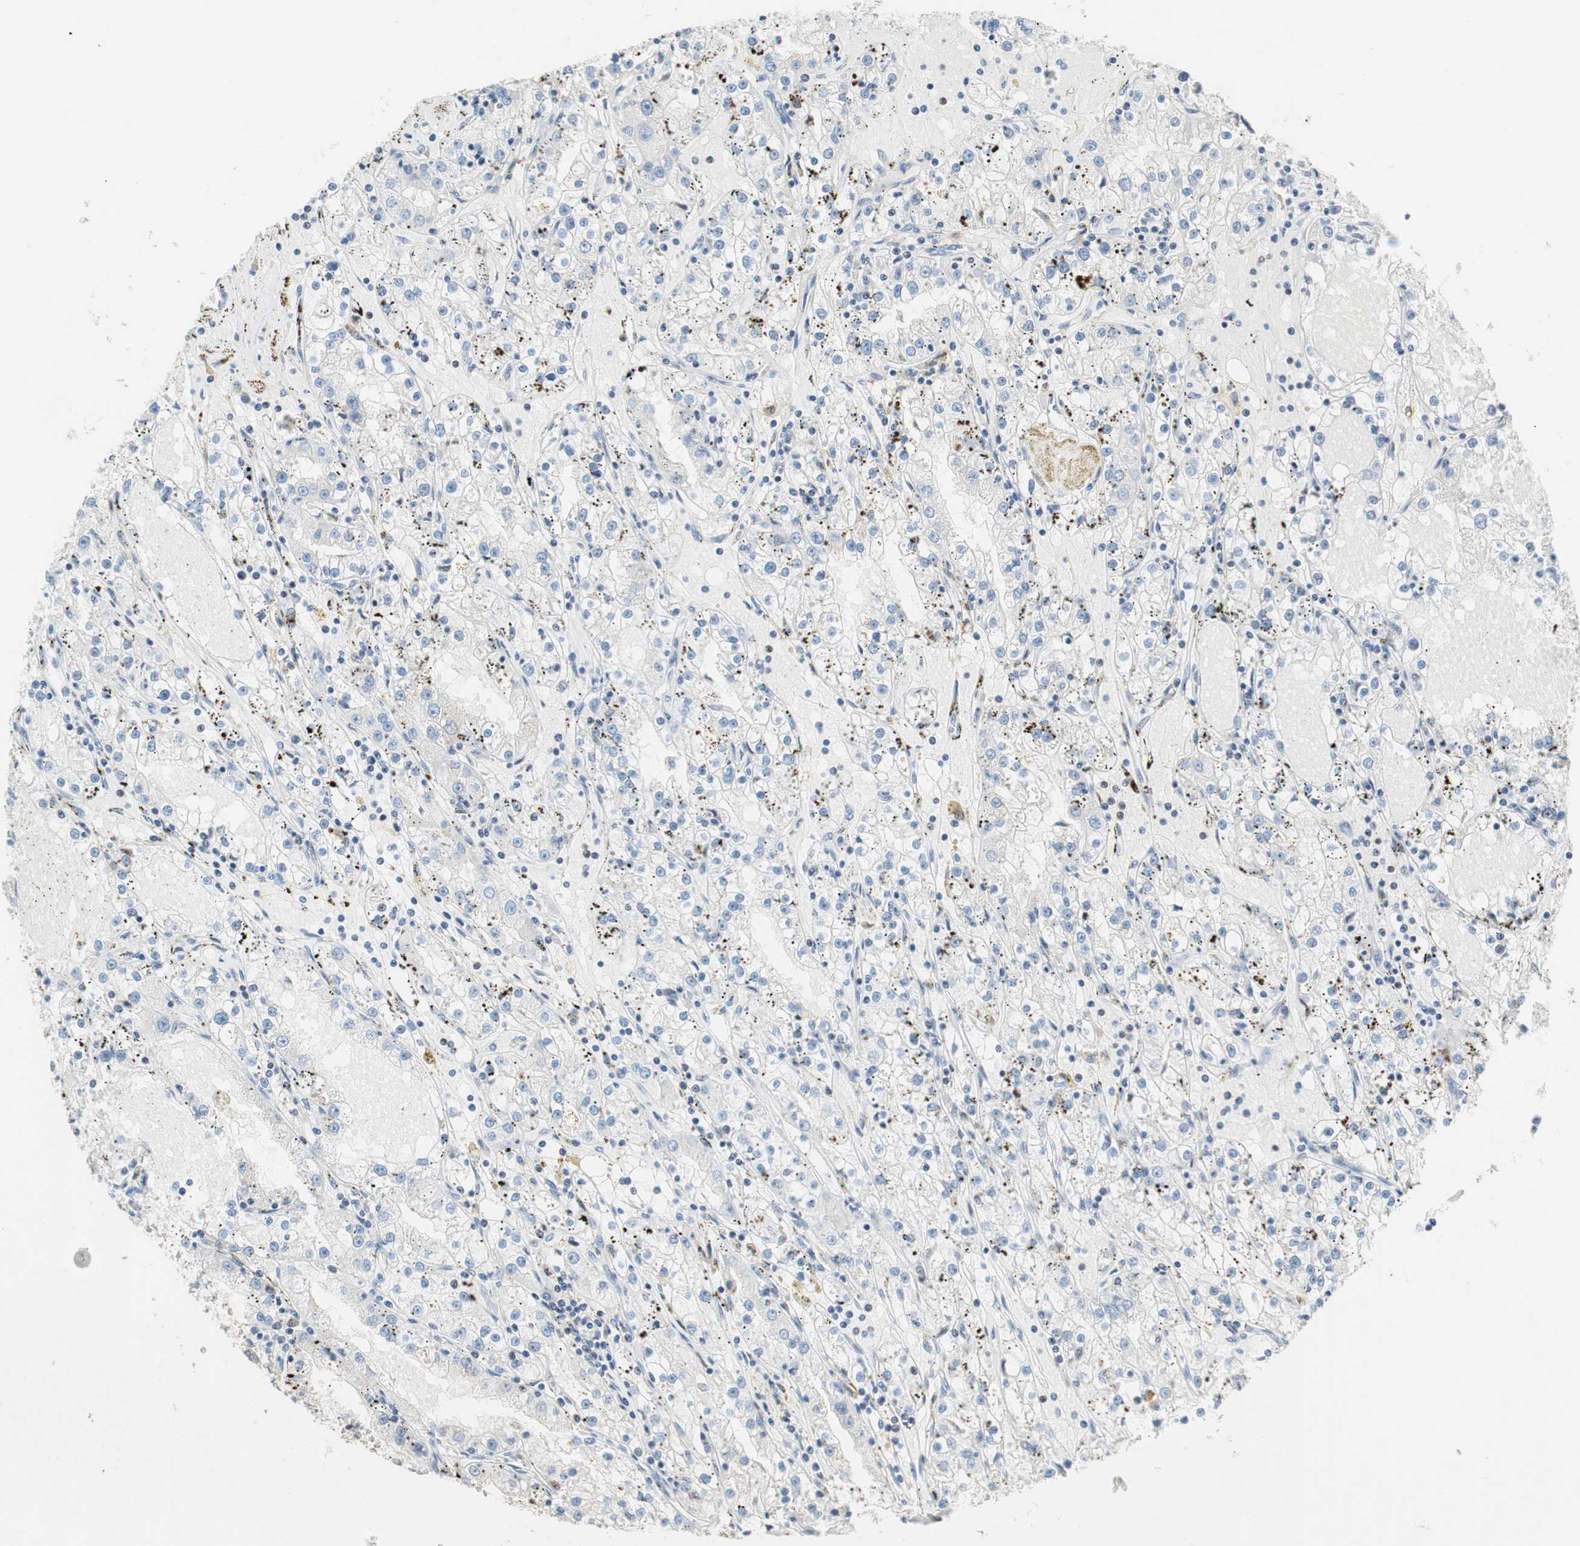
{"staining": {"intensity": "negative", "quantity": "none", "location": "none"}, "tissue": "renal cancer", "cell_type": "Tumor cells", "image_type": "cancer", "snomed": [{"axis": "morphology", "description": "Adenocarcinoma, NOS"}, {"axis": "topography", "description": "Kidney"}], "caption": "Immunohistochemistry (IHC) histopathology image of human renal cancer stained for a protein (brown), which exhibits no expression in tumor cells.", "gene": "RGS10", "patient": {"sex": "male", "age": 56}}